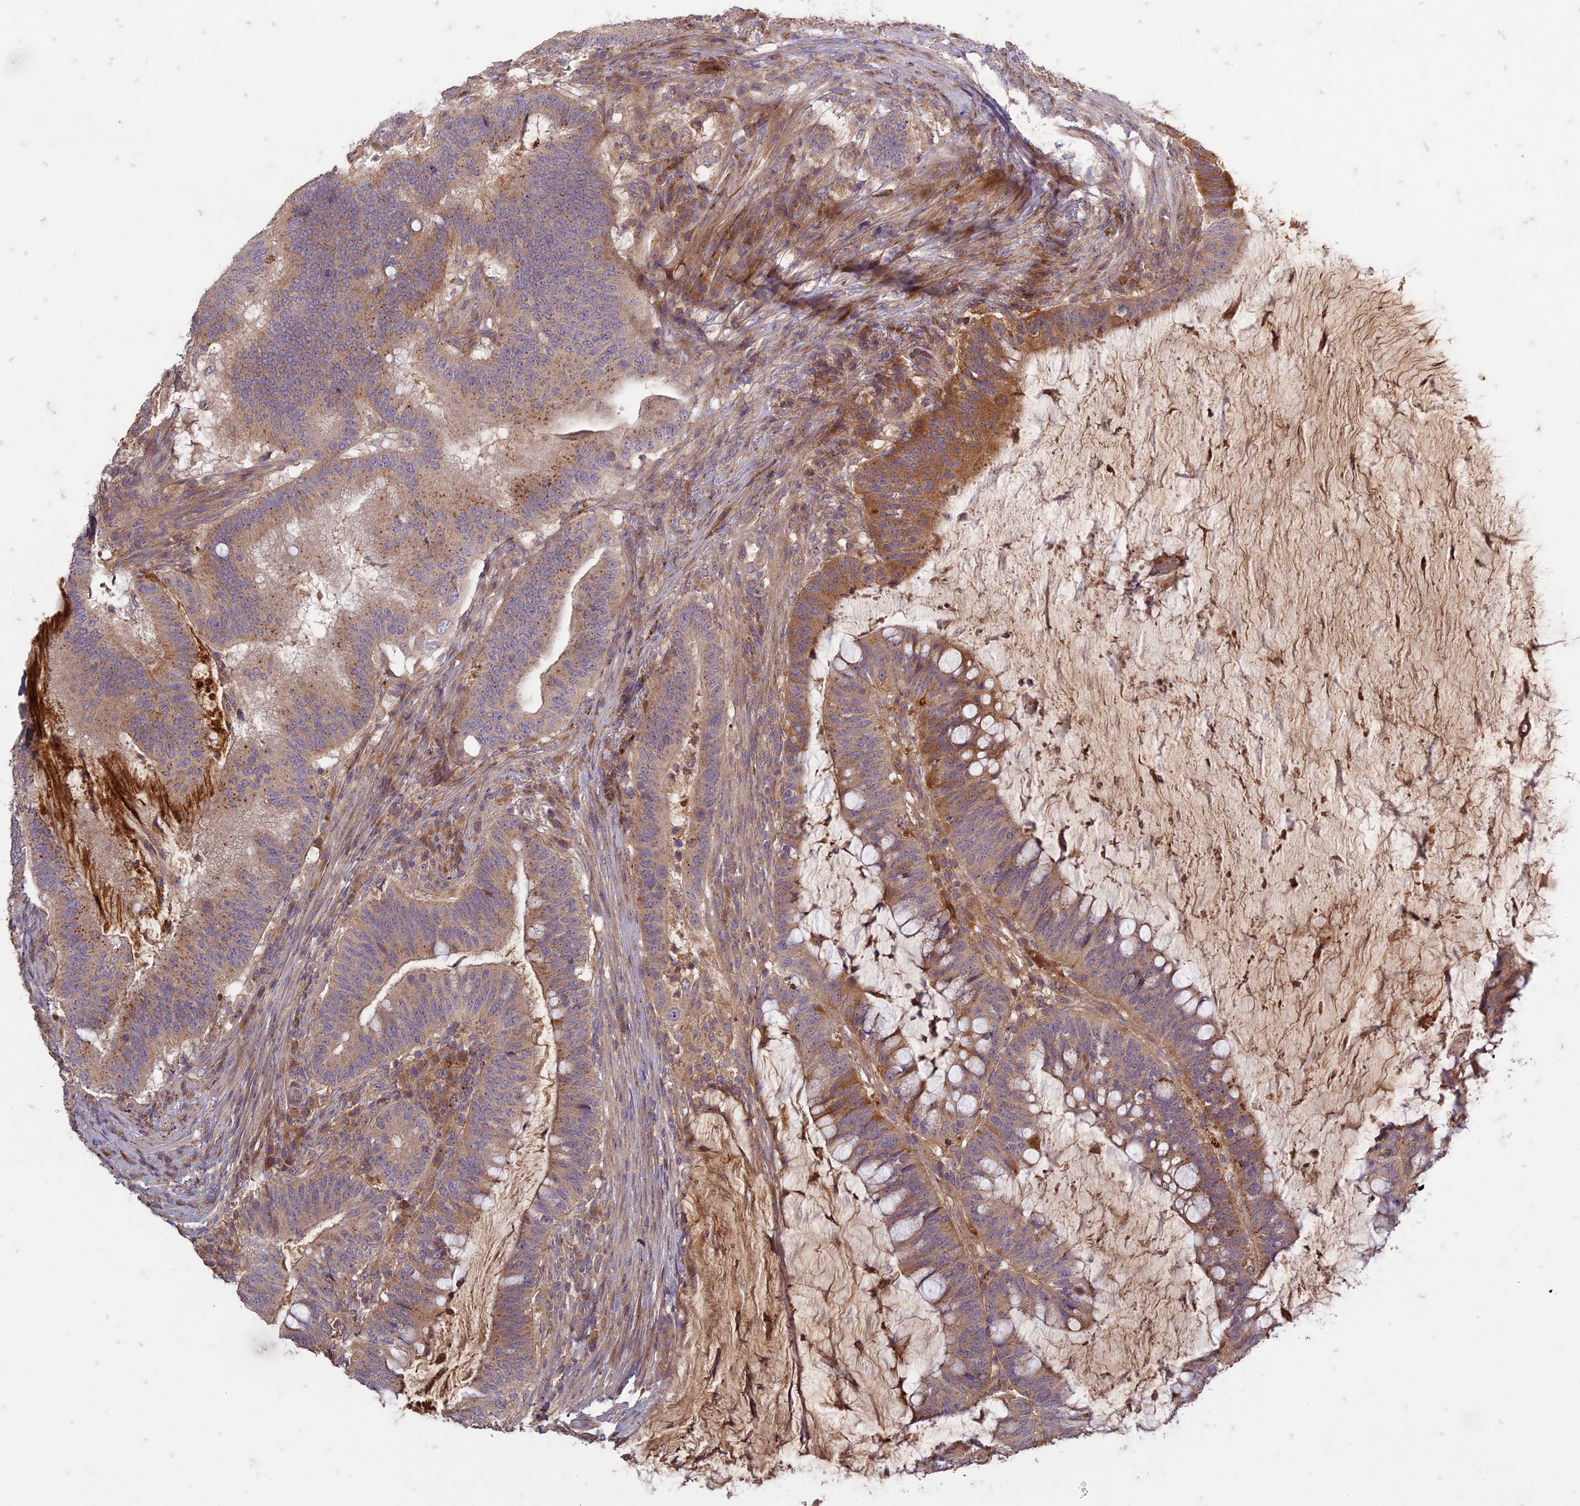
{"staining": {"intensity": "moderate", "quantity": ">75%", "location": "cytoplasmic/membranous"}, "tissue": "colorectal cancer", "cell_type": "Tumor cells", "image_type": "cancer", "snomed": [{"axis": "morphology", "description": "Adenocarcinoma, NOS"}, {"axis": "topography", "description": "Colon"}], "caption": "Immunohistochemical staining of colorectal cancer displays medium levels of moderate cytoplasmic/membranous positivity in about >75% of tumor cells. The protein is stained brown, and the nuclei are stained in blue (DAB (3,3'-diaminobenzidine) IHC with brightfield microscopy, high magnification).", "gene": "TCF25", "patient": {"sex": "female", "age": 66}}